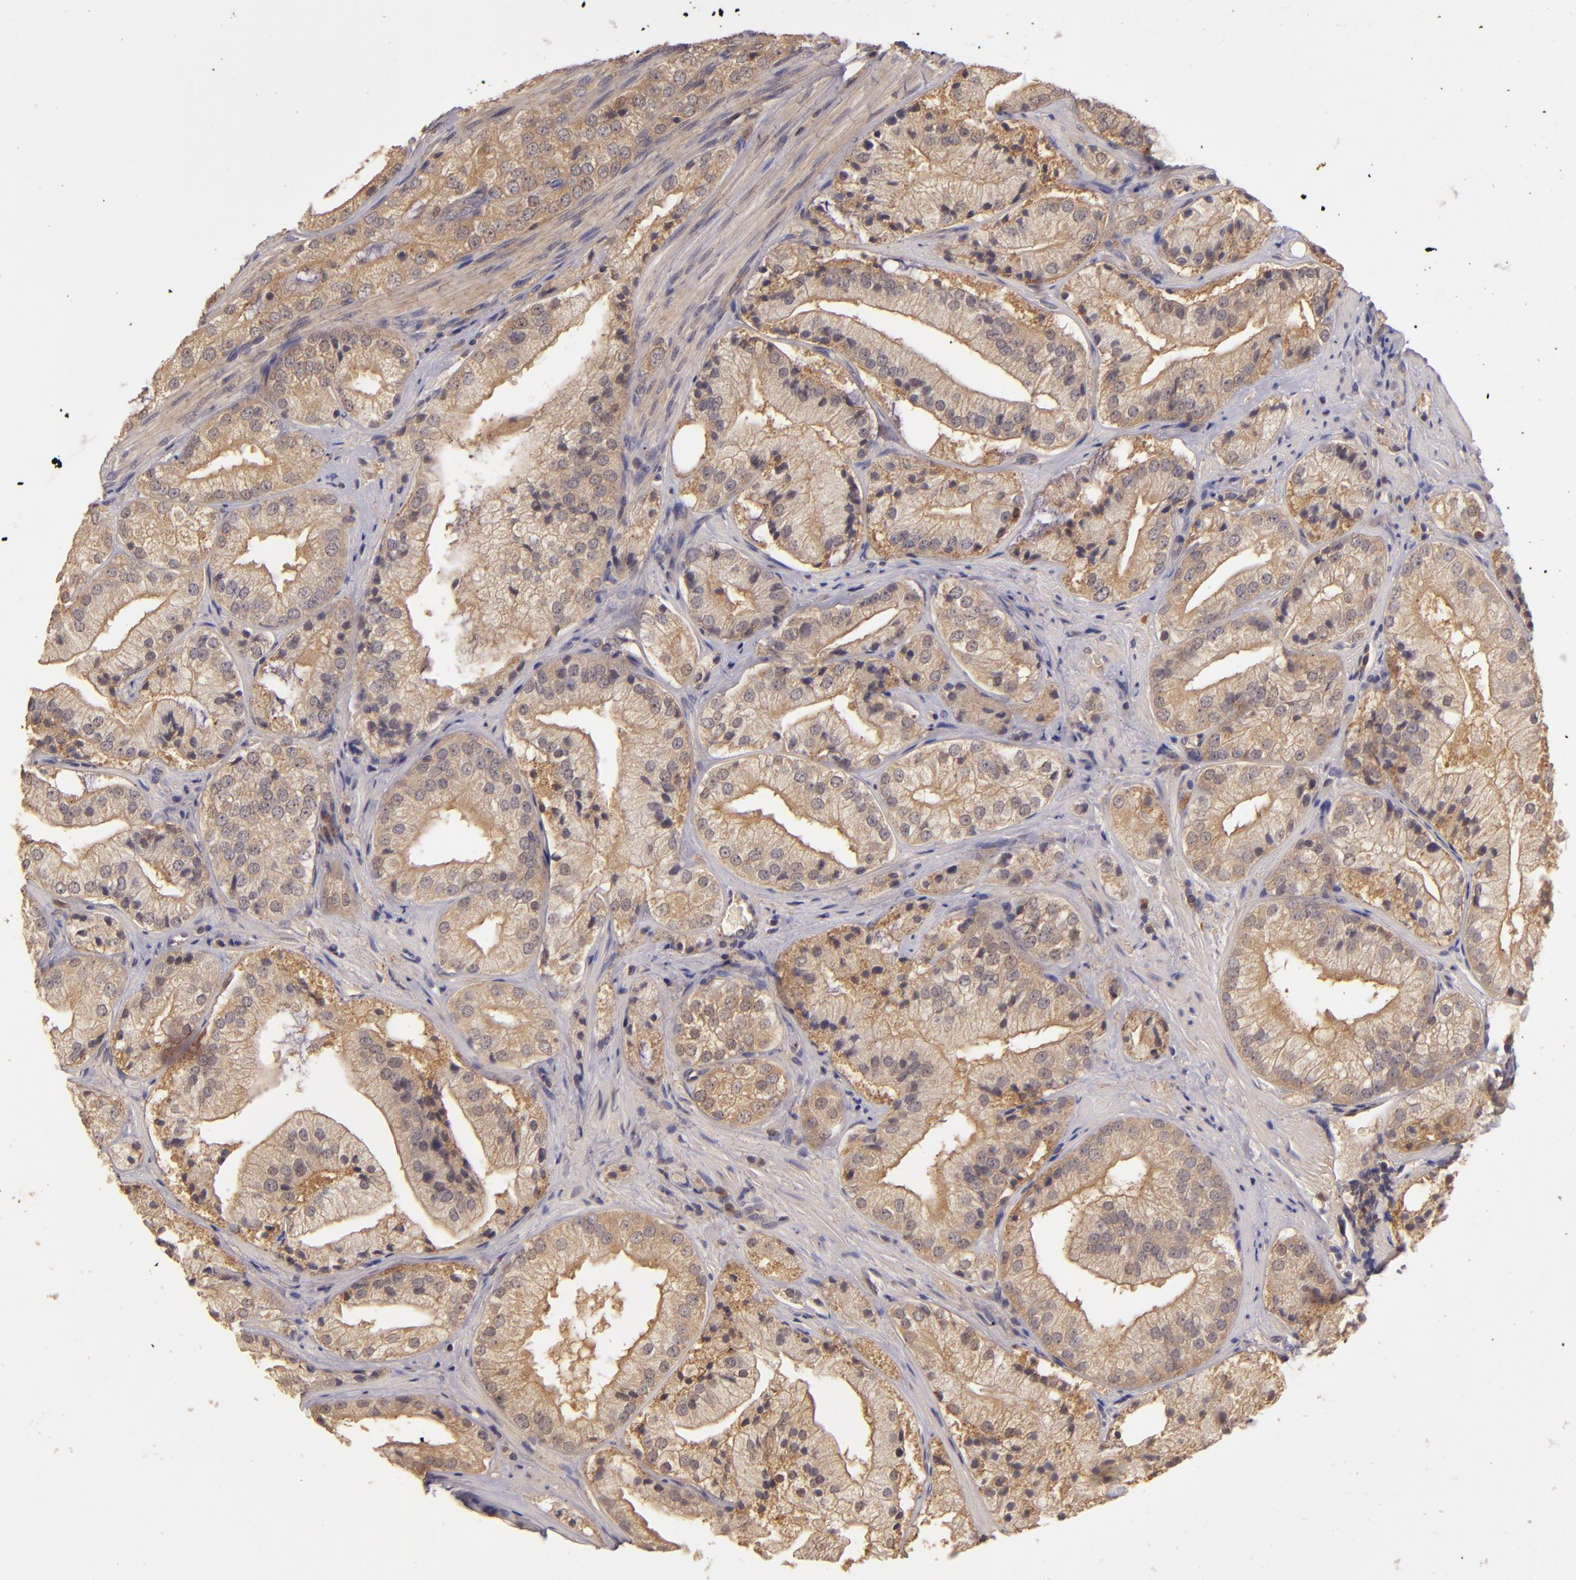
{"staining": {"intensity": "strong", "quantity": ">75%", "location": "cytoplasmic/membranous"}, "tissue": "prostate cancer", "cell_type": "Tumor cells", "image_type": "cancer", "snomed": [{"axis": "morphology", "description": "Adenocarcinoma, Low grade"}, {"axis": "topography", "description": "Prostate"}], "caption": "A brown stain labels strong cytoplasmic/membranous expression of a protein in prostate cancer (low-grade adenocarcinoma) tumor cells.", "gene": "PRKCD", "patient": {"sex": "male", "age": 60}}